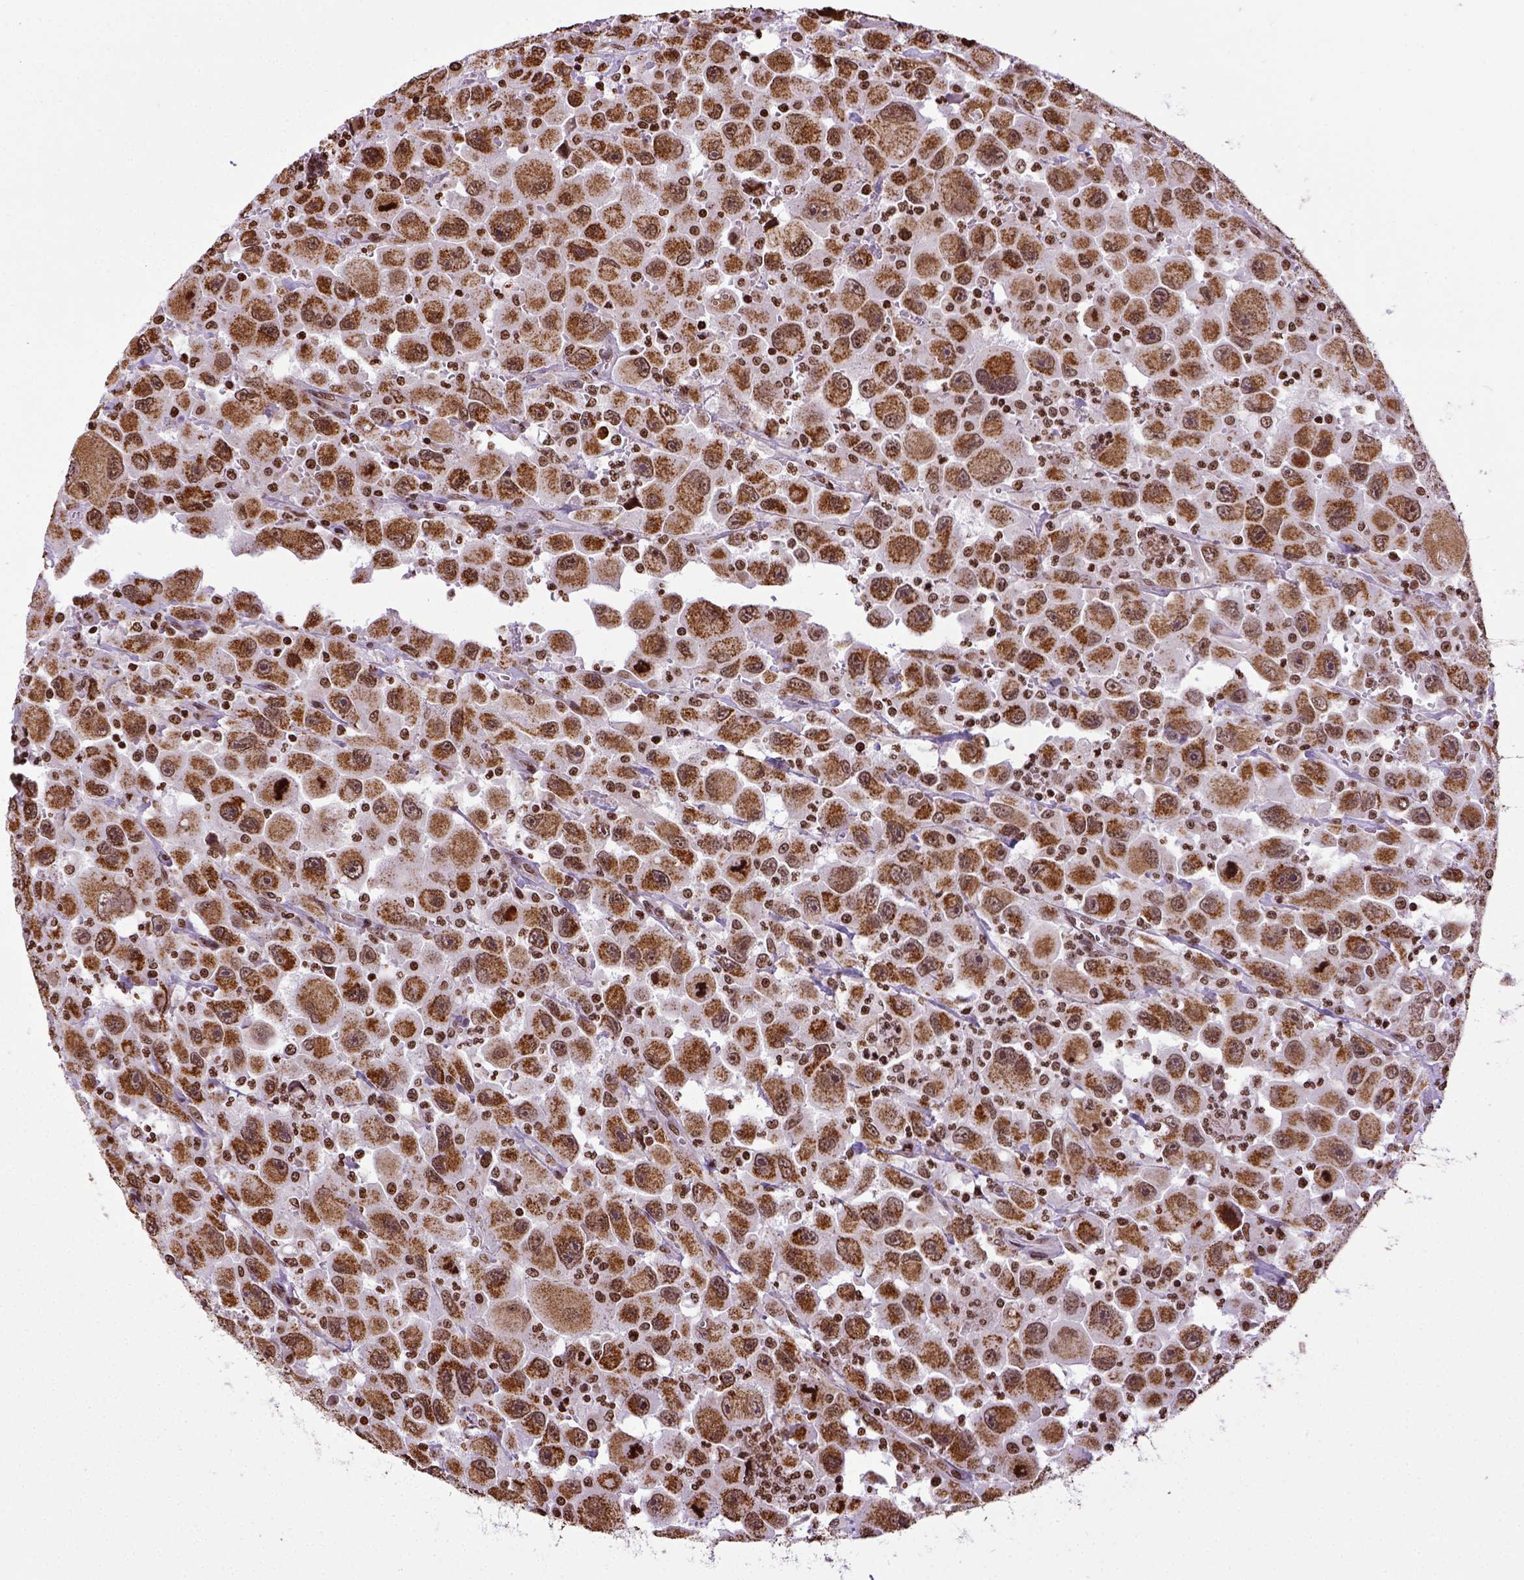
{"staining": {"intensity": "moderate", "quantity": ">75%", "location": "cytoplasmic/membranous,nuclear"}, "tissue": "head and neck cancer", "cell_type": "Tumor cells", "image_type": "cancer", "snomed": [{"axis": "morphology", "description": "Squamous cell carcinoma, NOS"}, {"axis": "morphology", "description": "Squamous cell carcinoma, metastatic, NOS"}, {"axis": "topography", "description": "Oral tissue"}, {"axis": "topography", "description": "Head-Neck"}], "caption": "Immunohistochemical staining of human metastatic squamous cell carcinoma (head and neck) demonstrates medium levels of moderate cytoplasmic/membranous and nuclear staining in approximately >75% of tumor cells.", "gene": "ZNF75D", "patient": {"sex": "female", "age": 85}}